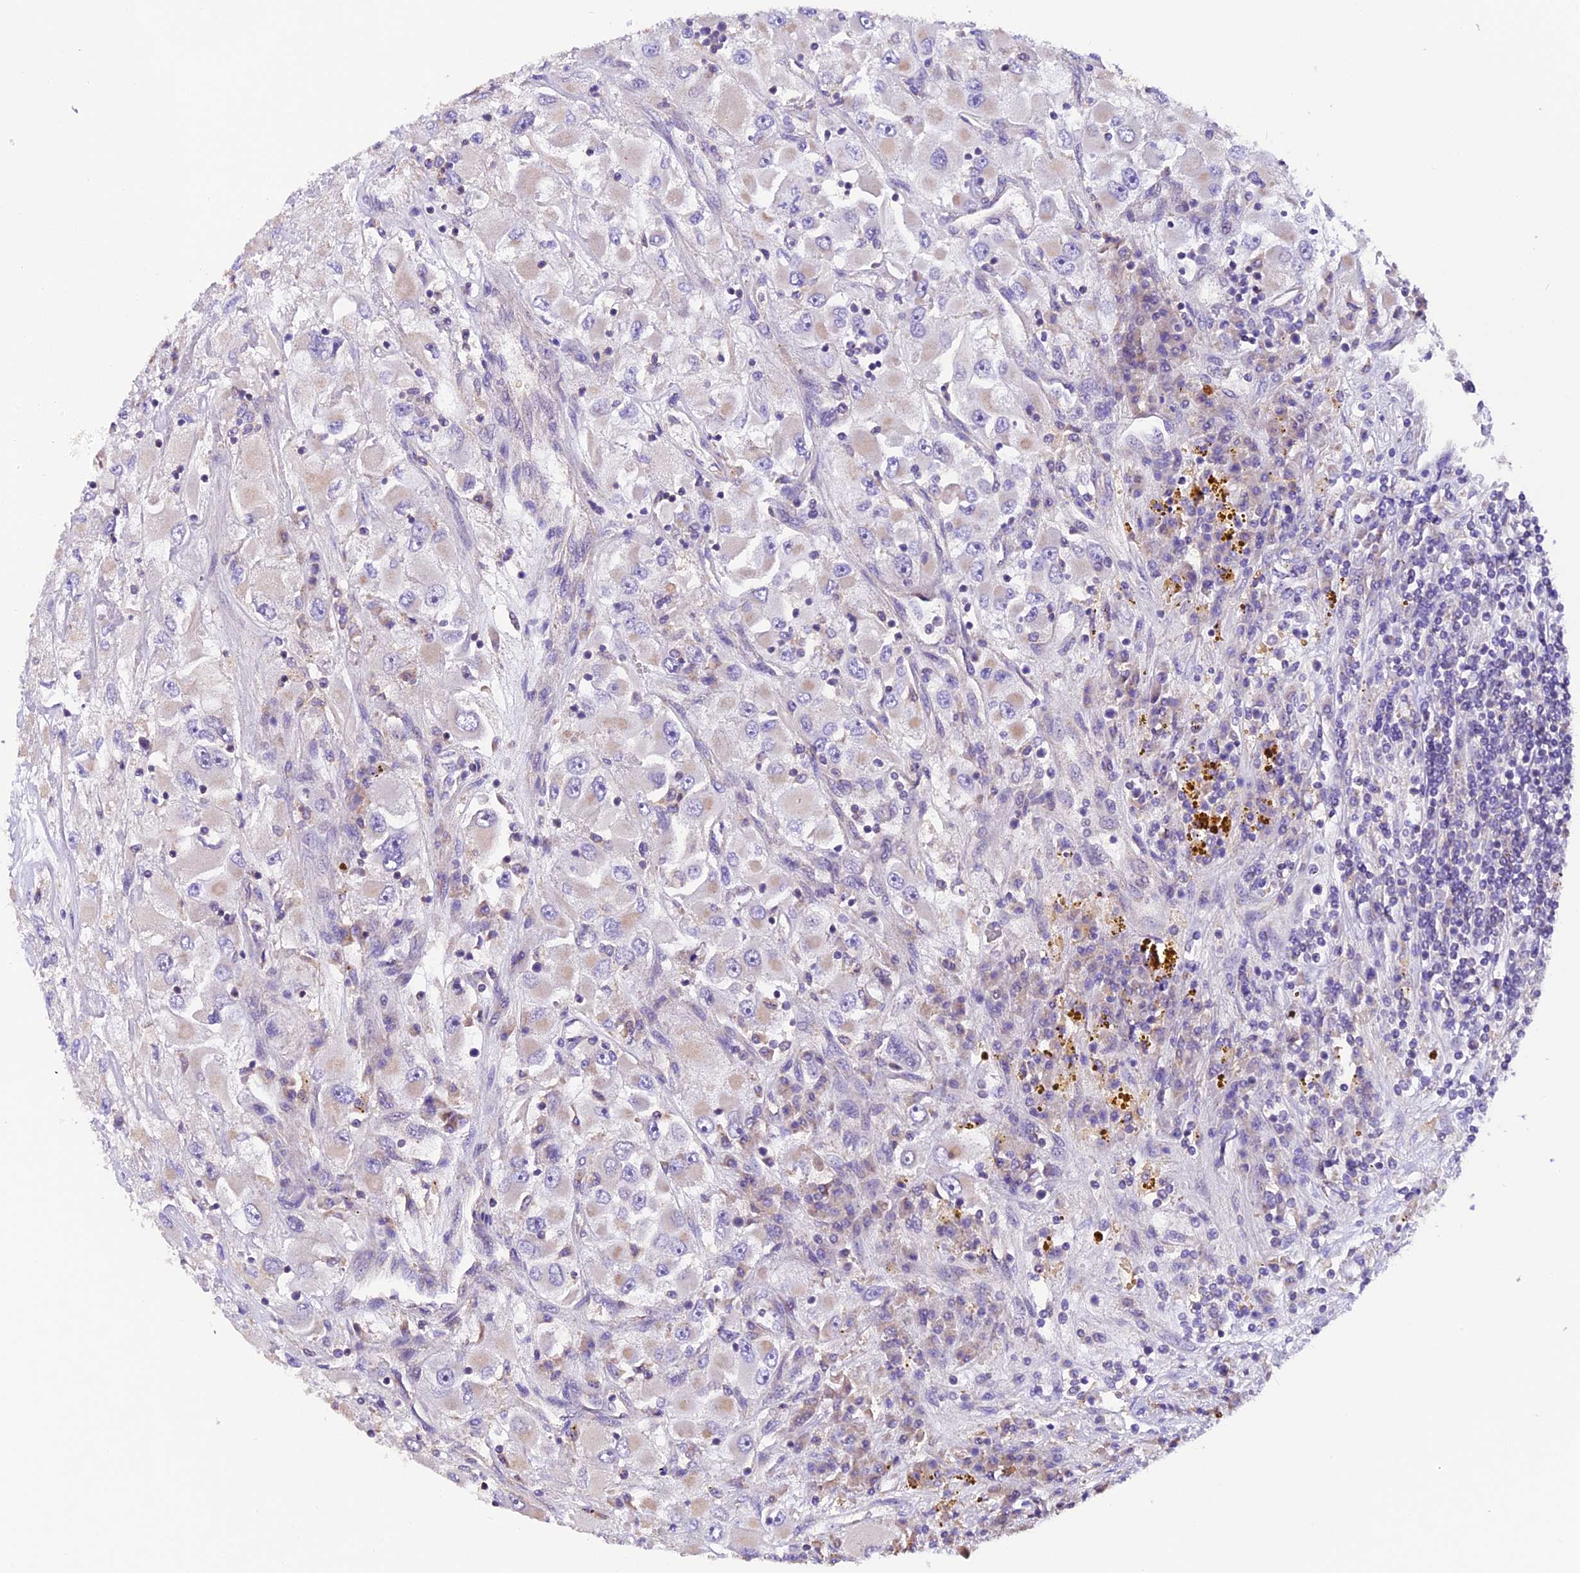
{"staining": {"intensity": "negative", "quantity": "none", "location": "none"}, "tissue": "renal cancer", "cell_type": "Tumor cells", "image_type": "cancer", "snomed": [{"axis": "morphology", "description": "Adenocarcinoma, NOS"}, {"axis": "topography", "description": "Kidney"}], "caption": "Immunohistochemistry (IHC) micrograph of neoplastic tissue: human adenocarcinoma (renal) stained with DAB demonstrates no significant protein staining in tumor cells.", "gene": "DDX28", "patient": {"sex": "female", "age": 52}}